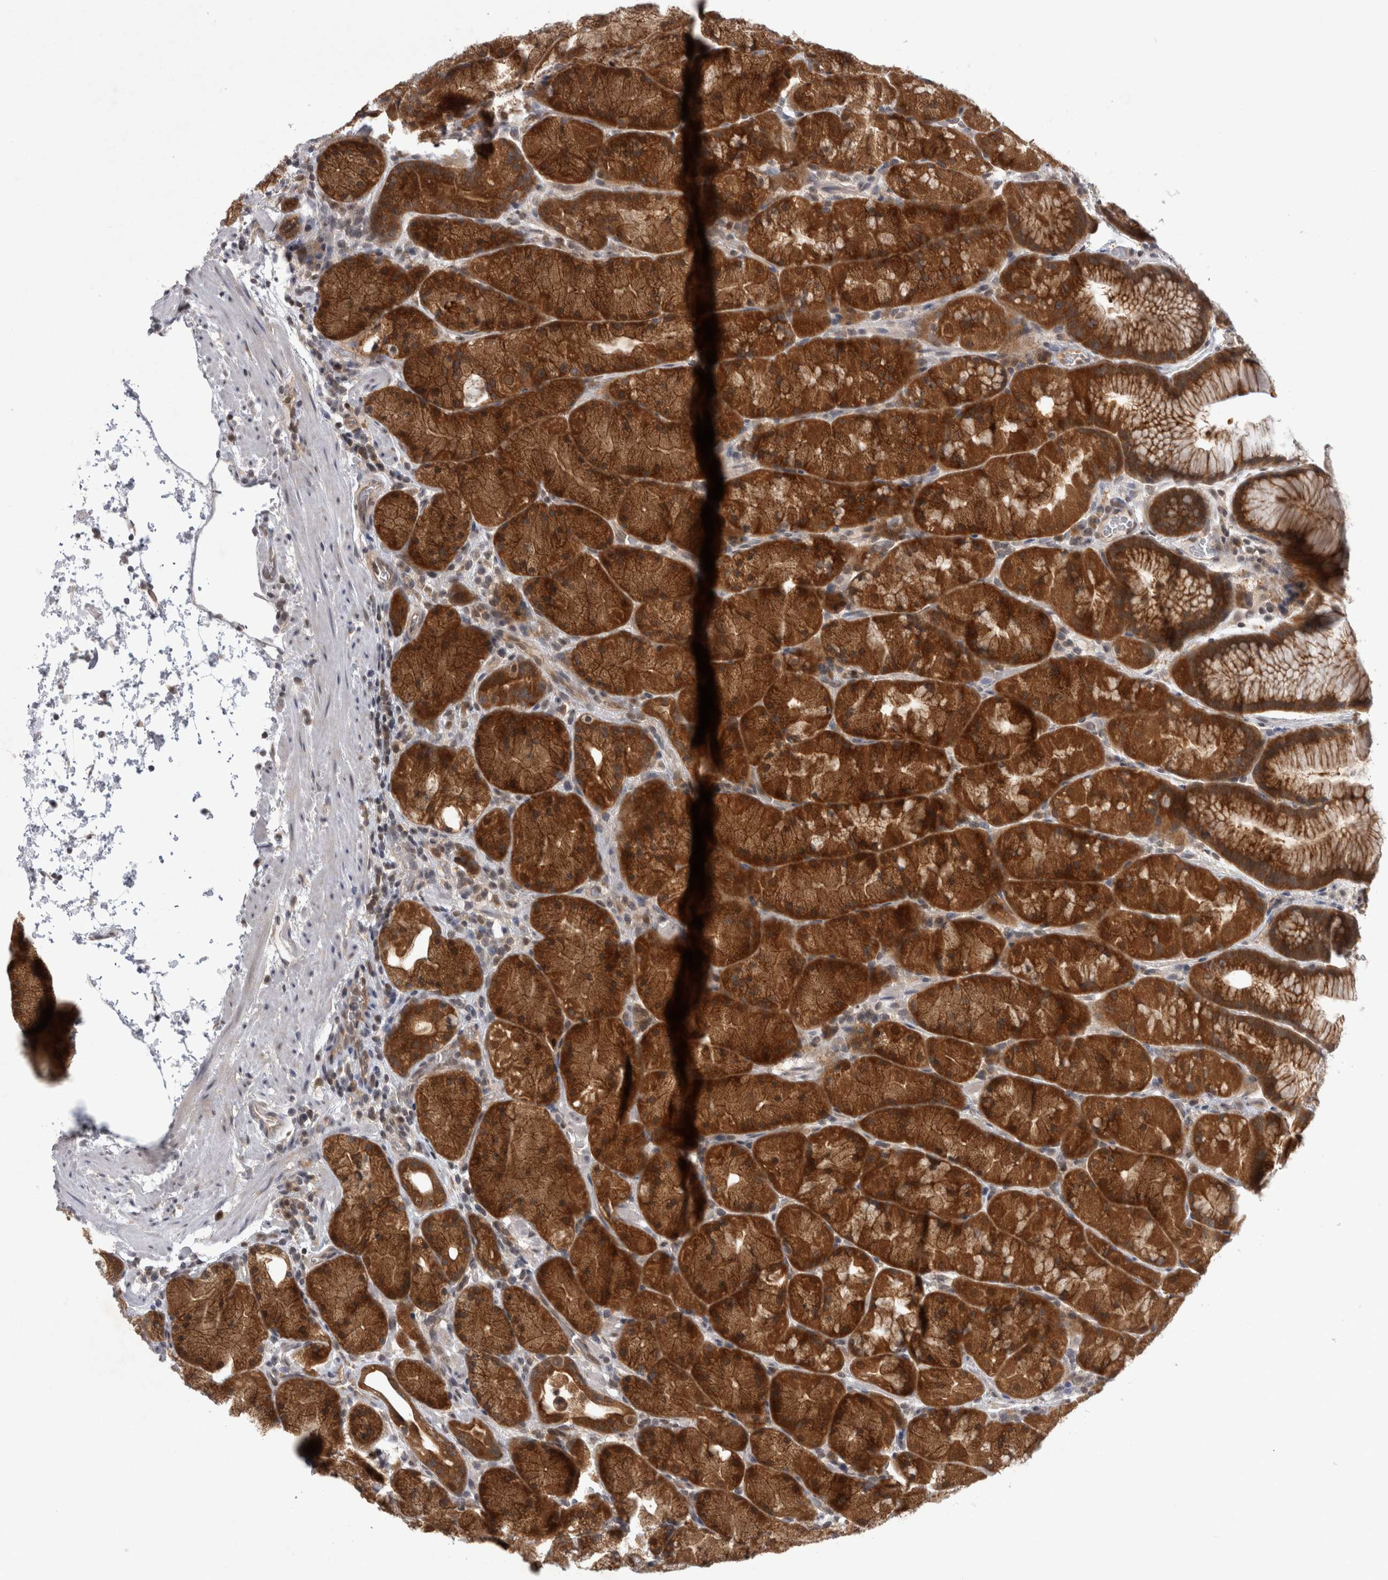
{"staining": {"intensity": "strong", "quantity": ">75%", "location": "cytoplasmic/membranous,nuclear"}, "tissue": "stomach", "cell_type": "Glandular cells", "image_type": "normal", "snomed": [{"axis": "morphology", "description": "Normal tissue, NOS"}, {"axis": "topography", "description": "Stomach, upper"}, {"axis": "topography", "description": "Stomach"}], "caption": "Immunohistochemical staining of unremarkable human stomach reveals strong cytoplasmic/membranous,nuclear protein positivity in approximately >75% of glandular cells. Using DAB (brown) and hematoxylin (blue) stains, captured at high magnification using brightfield microscopy.", "gene": "PSMB2", "patient": {"sex": "male", "age": 48}}